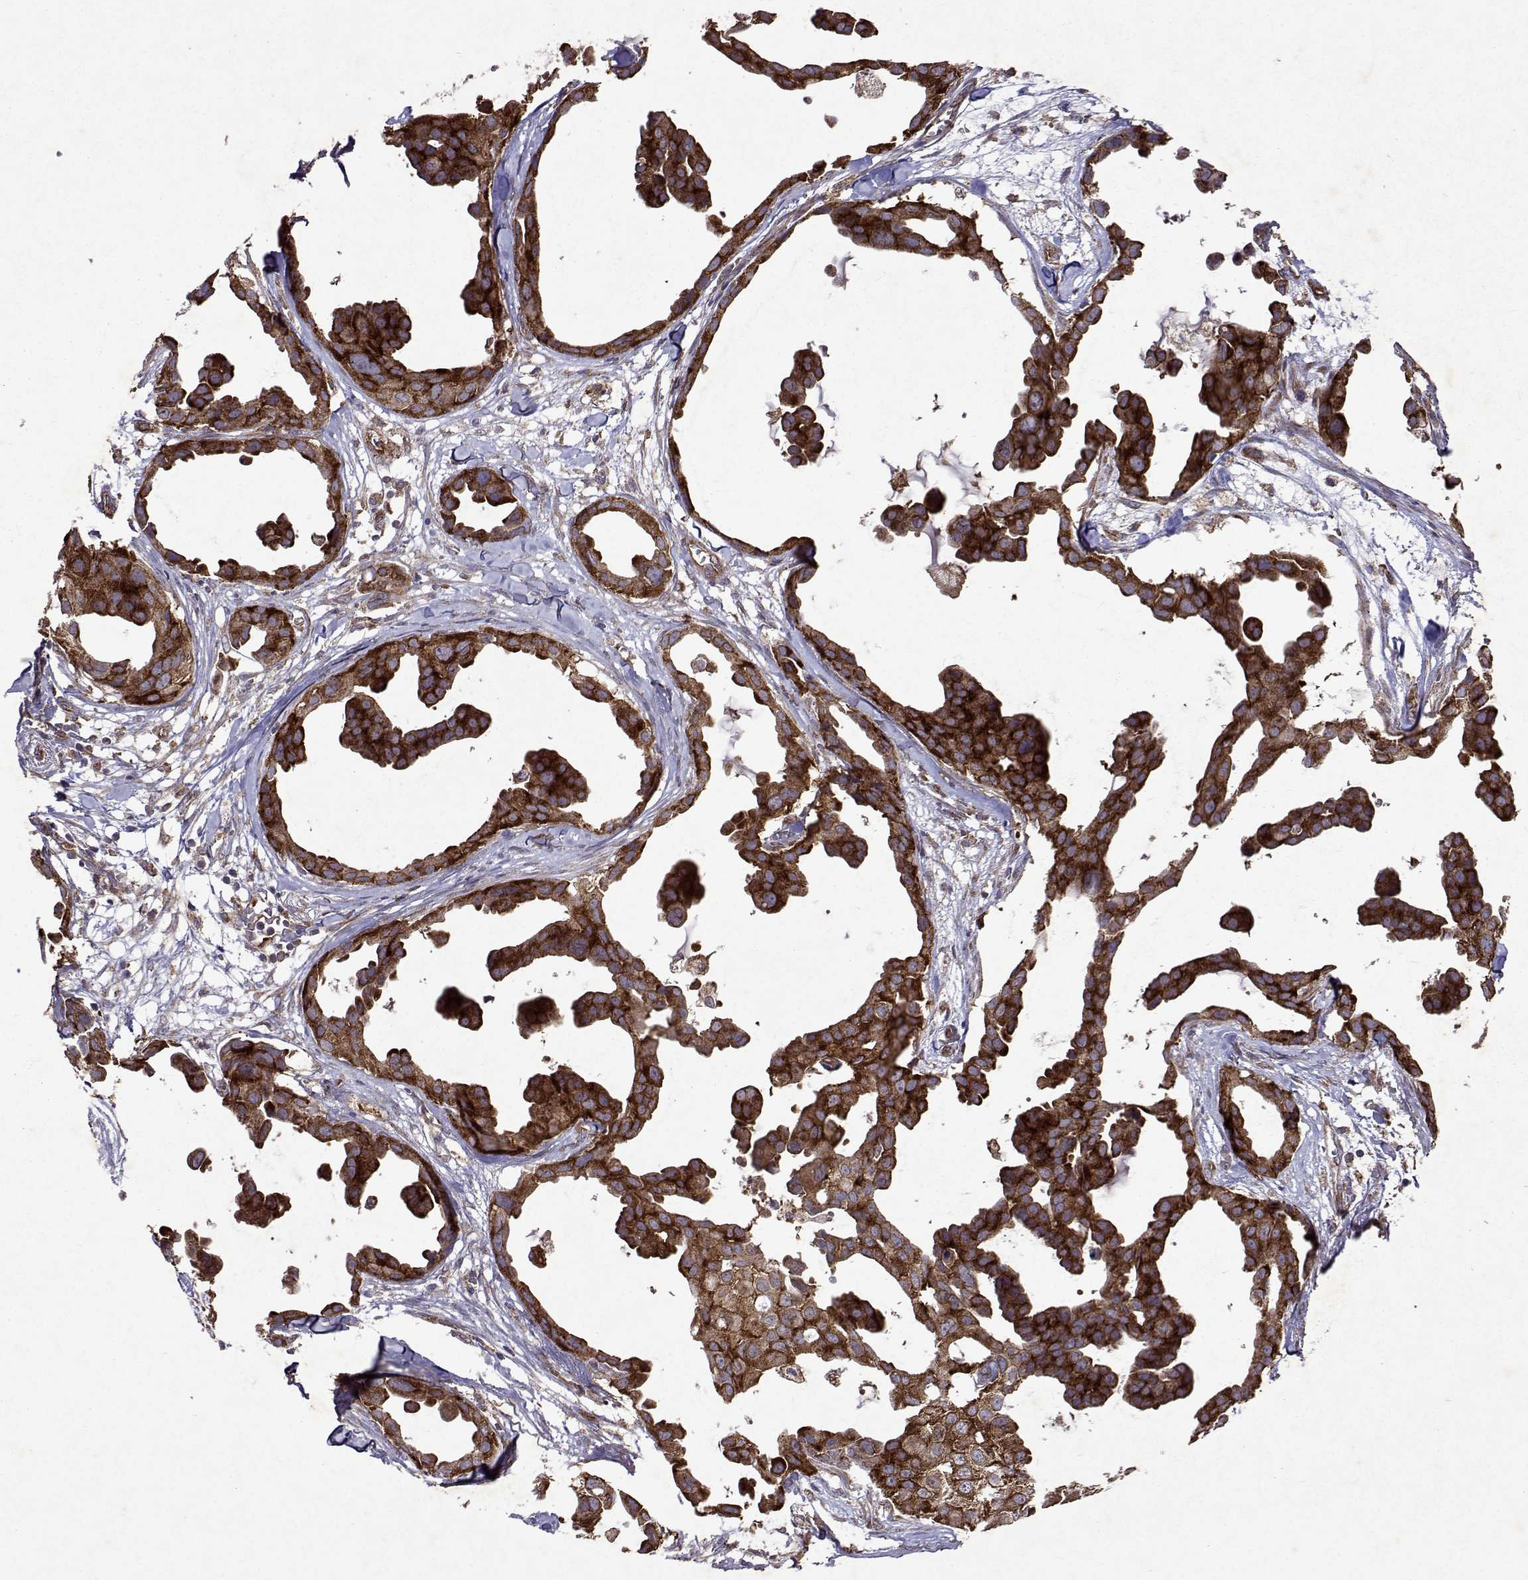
{"staining": {"intensity": "strong", "quantity": ">75%", "location": "cytoplasmic/membranous"}, "tissue": "breast cancer", "cell_type": "Tumor cells", "image_type": "cancer", "snomed": [{"axis": "morphology", "description": "Duct carcinoma"}, {"axis": "topography", "description": "Breast"}], "caption": "The photomicrograph shows immunohistochemical staining of breast cancer (intraductal carcinoma). There is strong cytoplasmic/membranous expression is present in approximately >75% of tumor cells.", "gene": "TARBP2", "patient": {"sex": "female", "age": 38}}